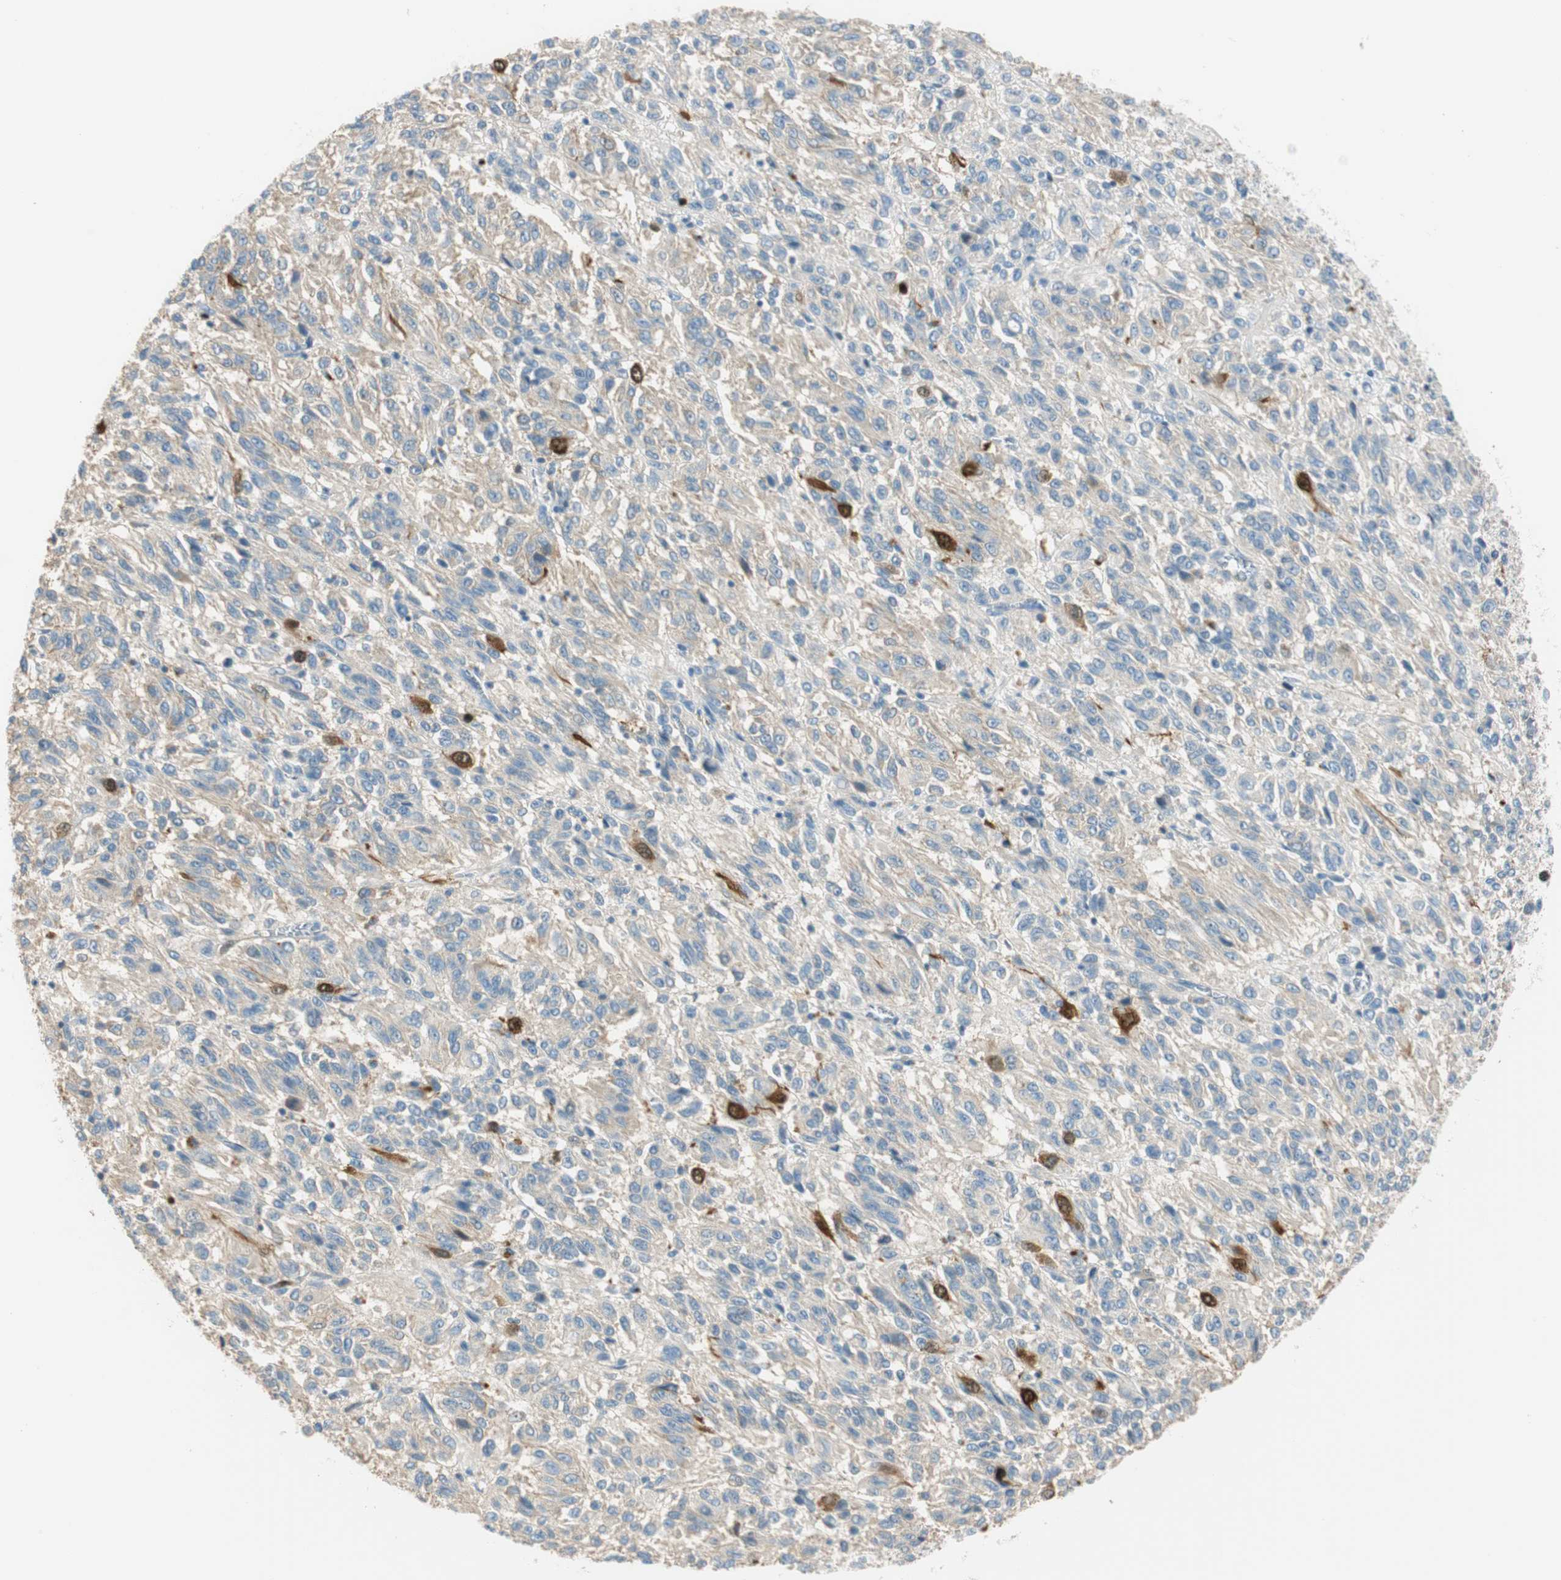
{"staining": {"intensity": "strong", "quantity": "<25%", "location": "cytoplasmic/membranous,nuclear"}, "tissue": "melanoma", "cell_type": "Tumor cells", "image_type": "cancer", "snomed": [{"axis": "morphology", "description": "Malignant melanoma, Metastatic site"}, {"axis": "topography", "description": "Lung"}], "caption": "This is an image of IHC staining of melanoma, which shows strong staining in the cytoplasmic/membranous and nuclear of tumor cells.", "gene": "PTTG1", "patient": {"sex": "male", "age": 64}}